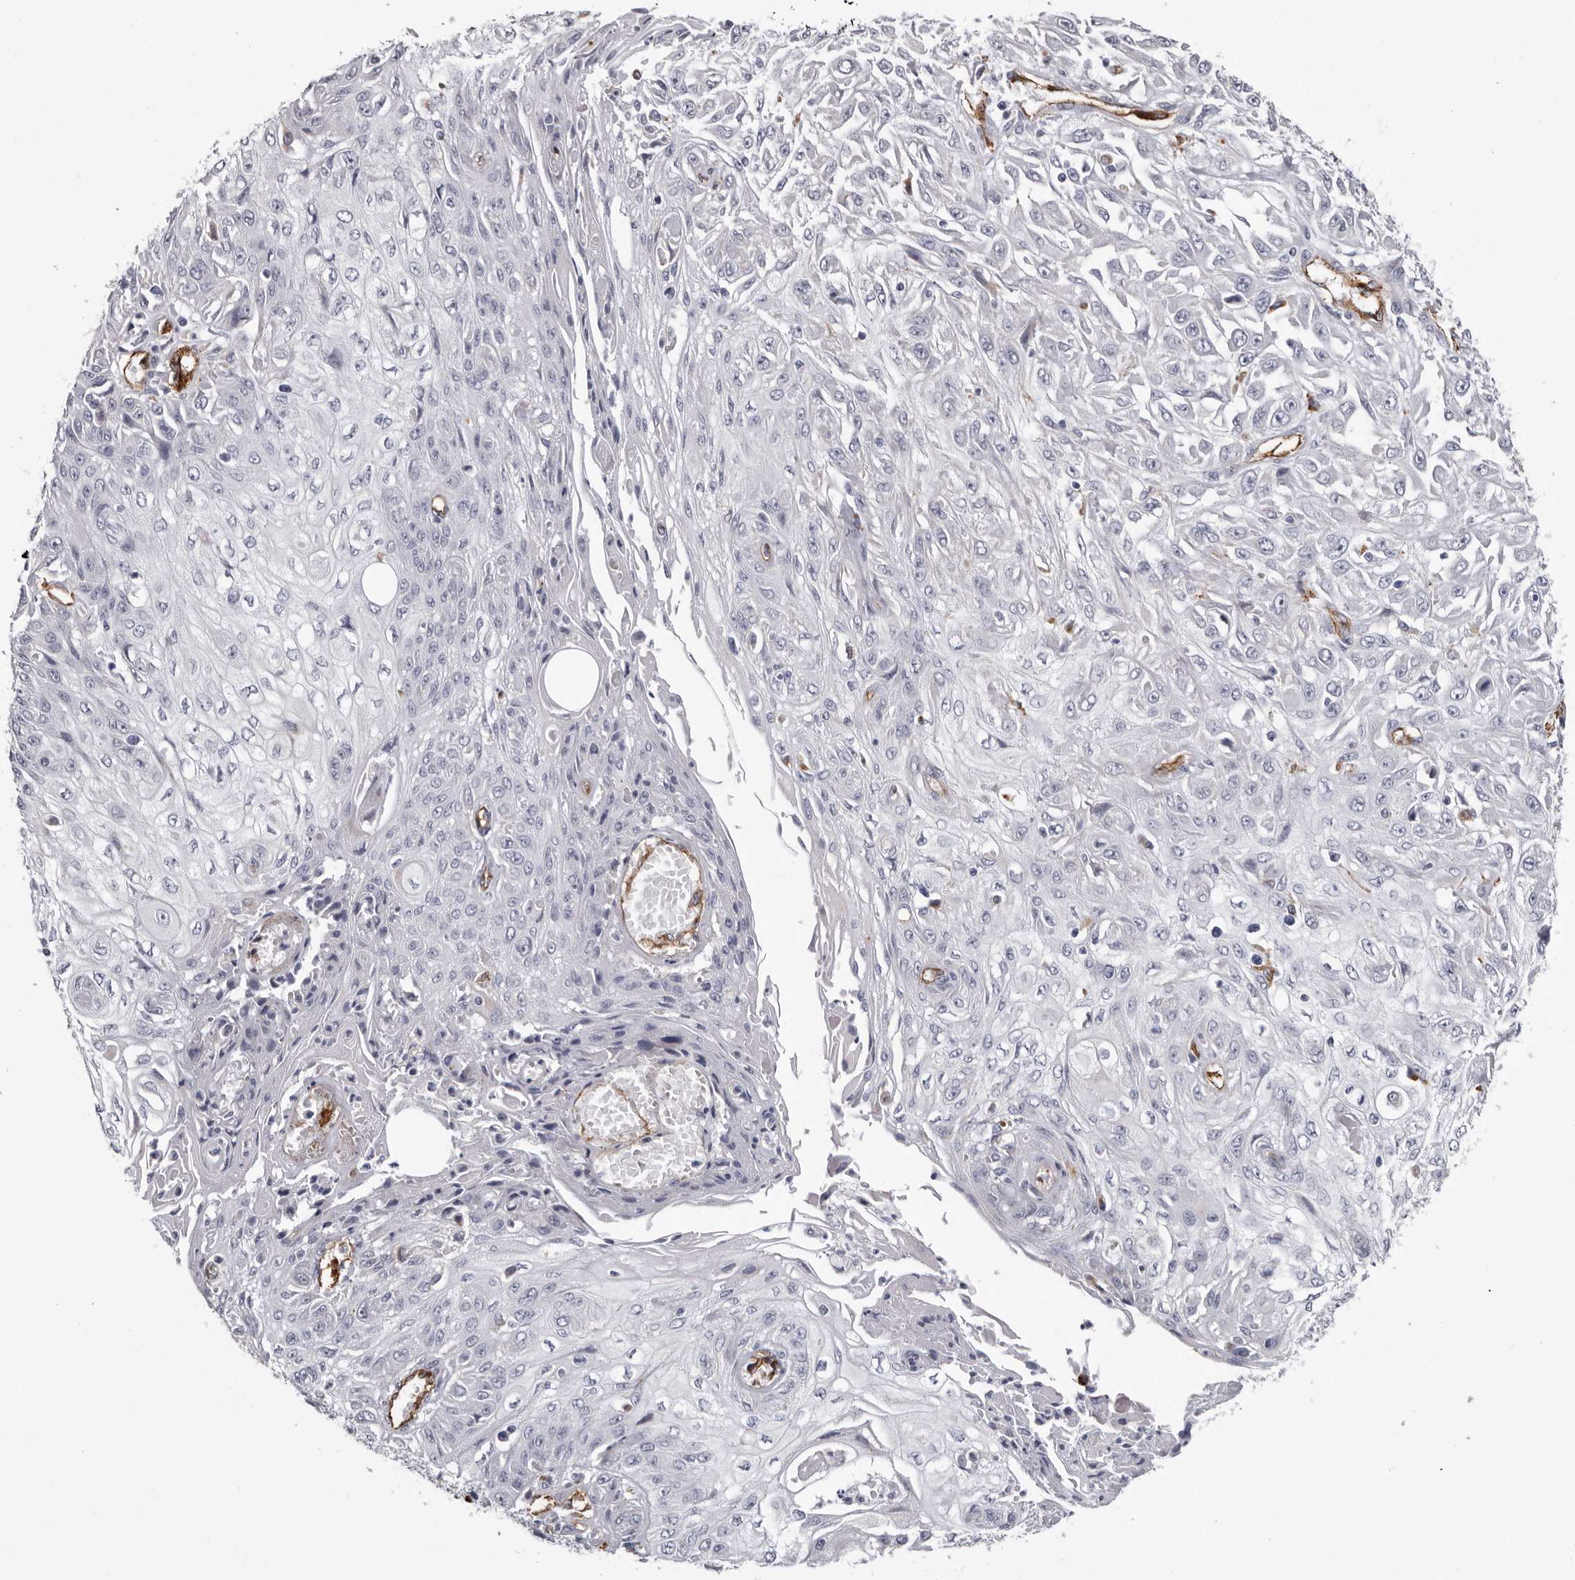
{"staining": {"intensity": "negative", "quantity": "none", "location": "none"}, "tissue": "skin cancer", "cell_type": "Tumor cells", "image_type": "cancer", "snomed": [{"axis": "morphology", "description": "Squamous cell carcinoma, NOS"}, {"axis": "morphology", "description": "Squamous cell carcinoma, metastatic, NOS"}, {"axis": "topography", "description": "Skin"}, {"axis": "topography", "description": "Lymph node"}], "caption": "An image of human skin cancer (squamous cell carcinoma) is negative for staining in tumor cells. (Immunohistochemistry, brightfield microscopy, high magnification).", "gene": "ADGRL4", "patient": {"sex": "male", "age": 75}}